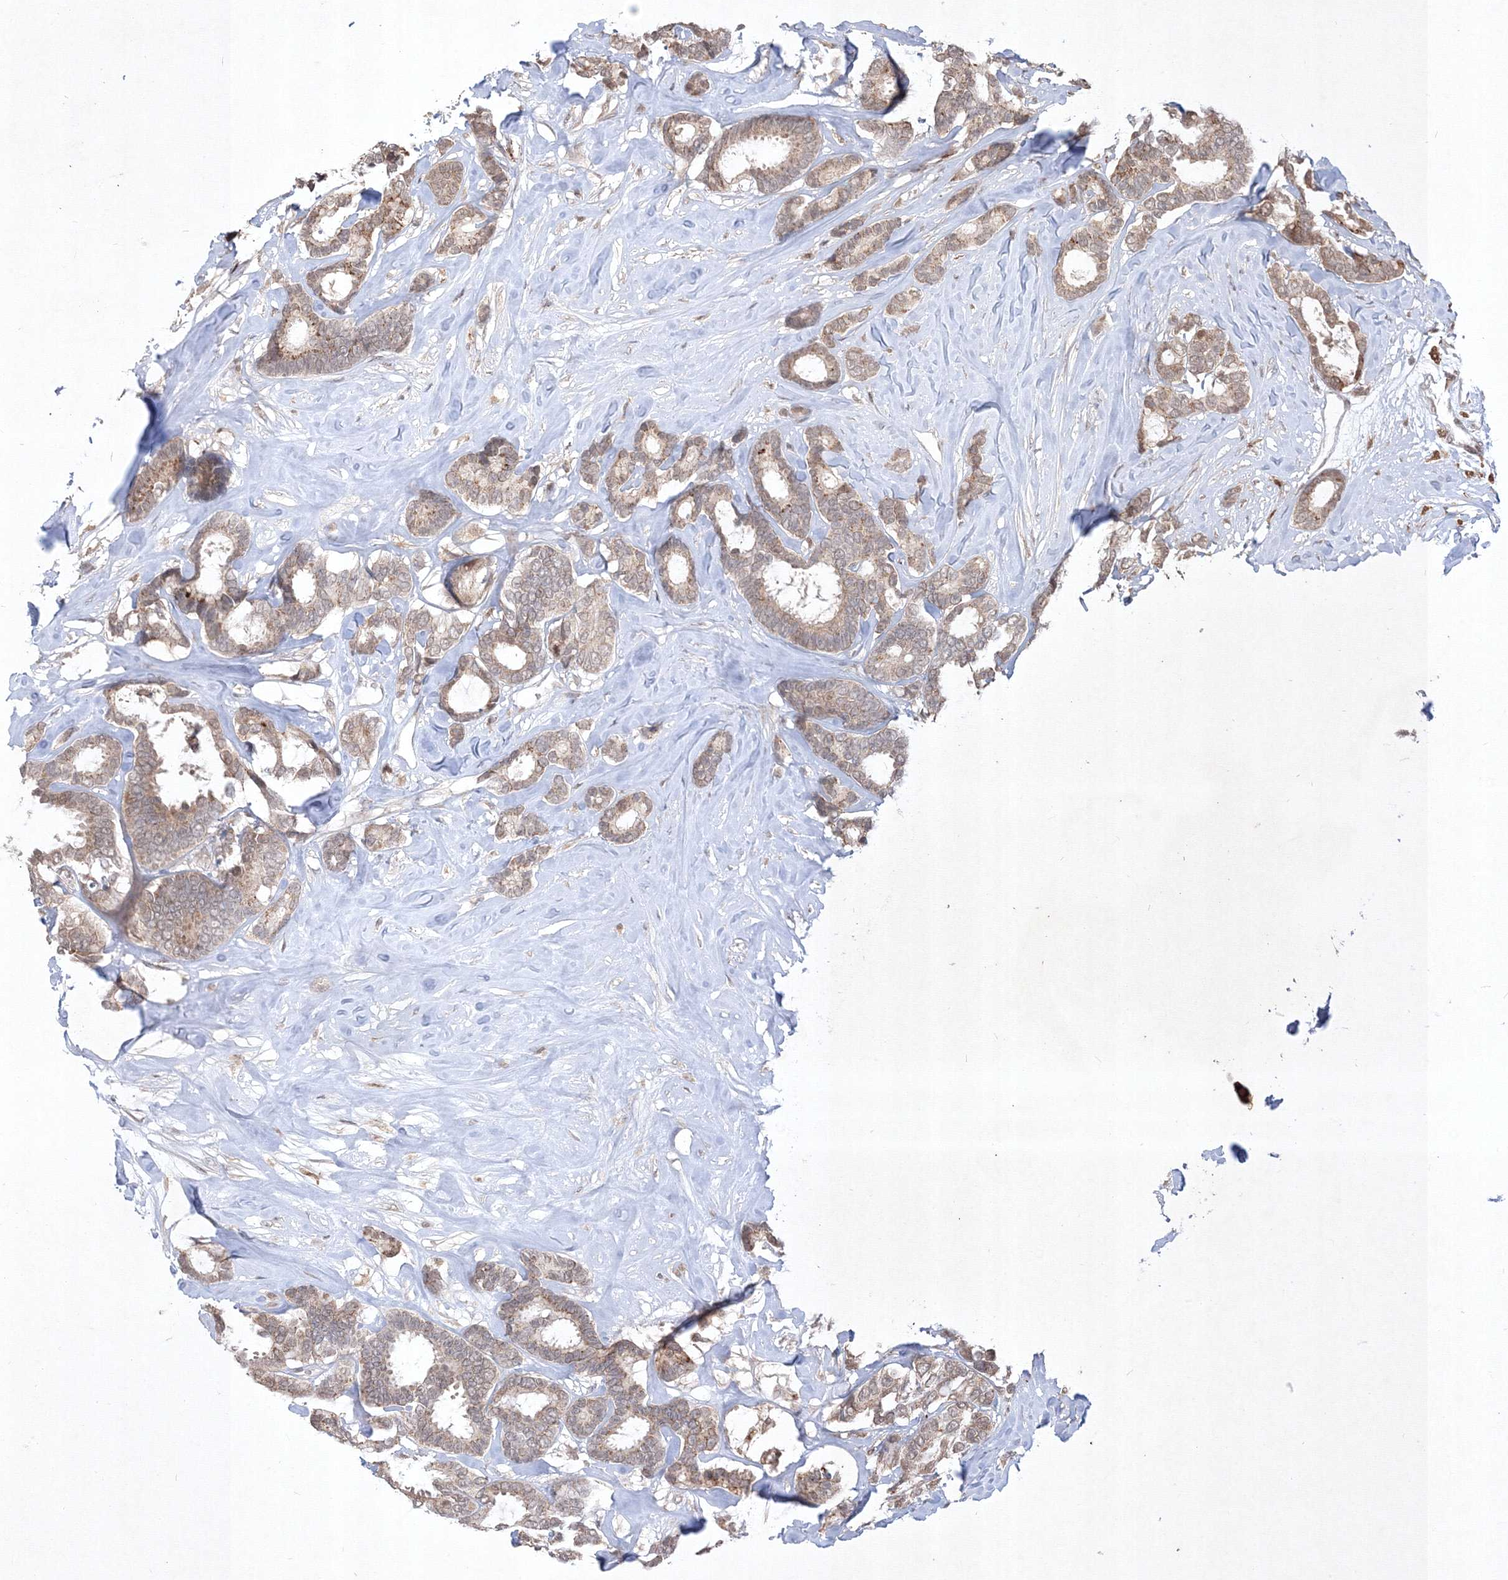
{"staining": {"intensity": "weak", "quantity": "<25%", "location": "cytoplasmic/membranous"}, "tissue": "breast cancer", "cell_type": "Tumor cells", "image_type": "cancer", "snomed": [{"axis": "morphology", "description": "Duct carcinoma"}, {"axis": "topography", "description": "Breast"}], "caption": "A micrograph of human breast cancer (intraductal carcinoma) is negative for staining in tumor cells.", "gene": "TAB1", "patient": {"sex": "female", "age": 87}}